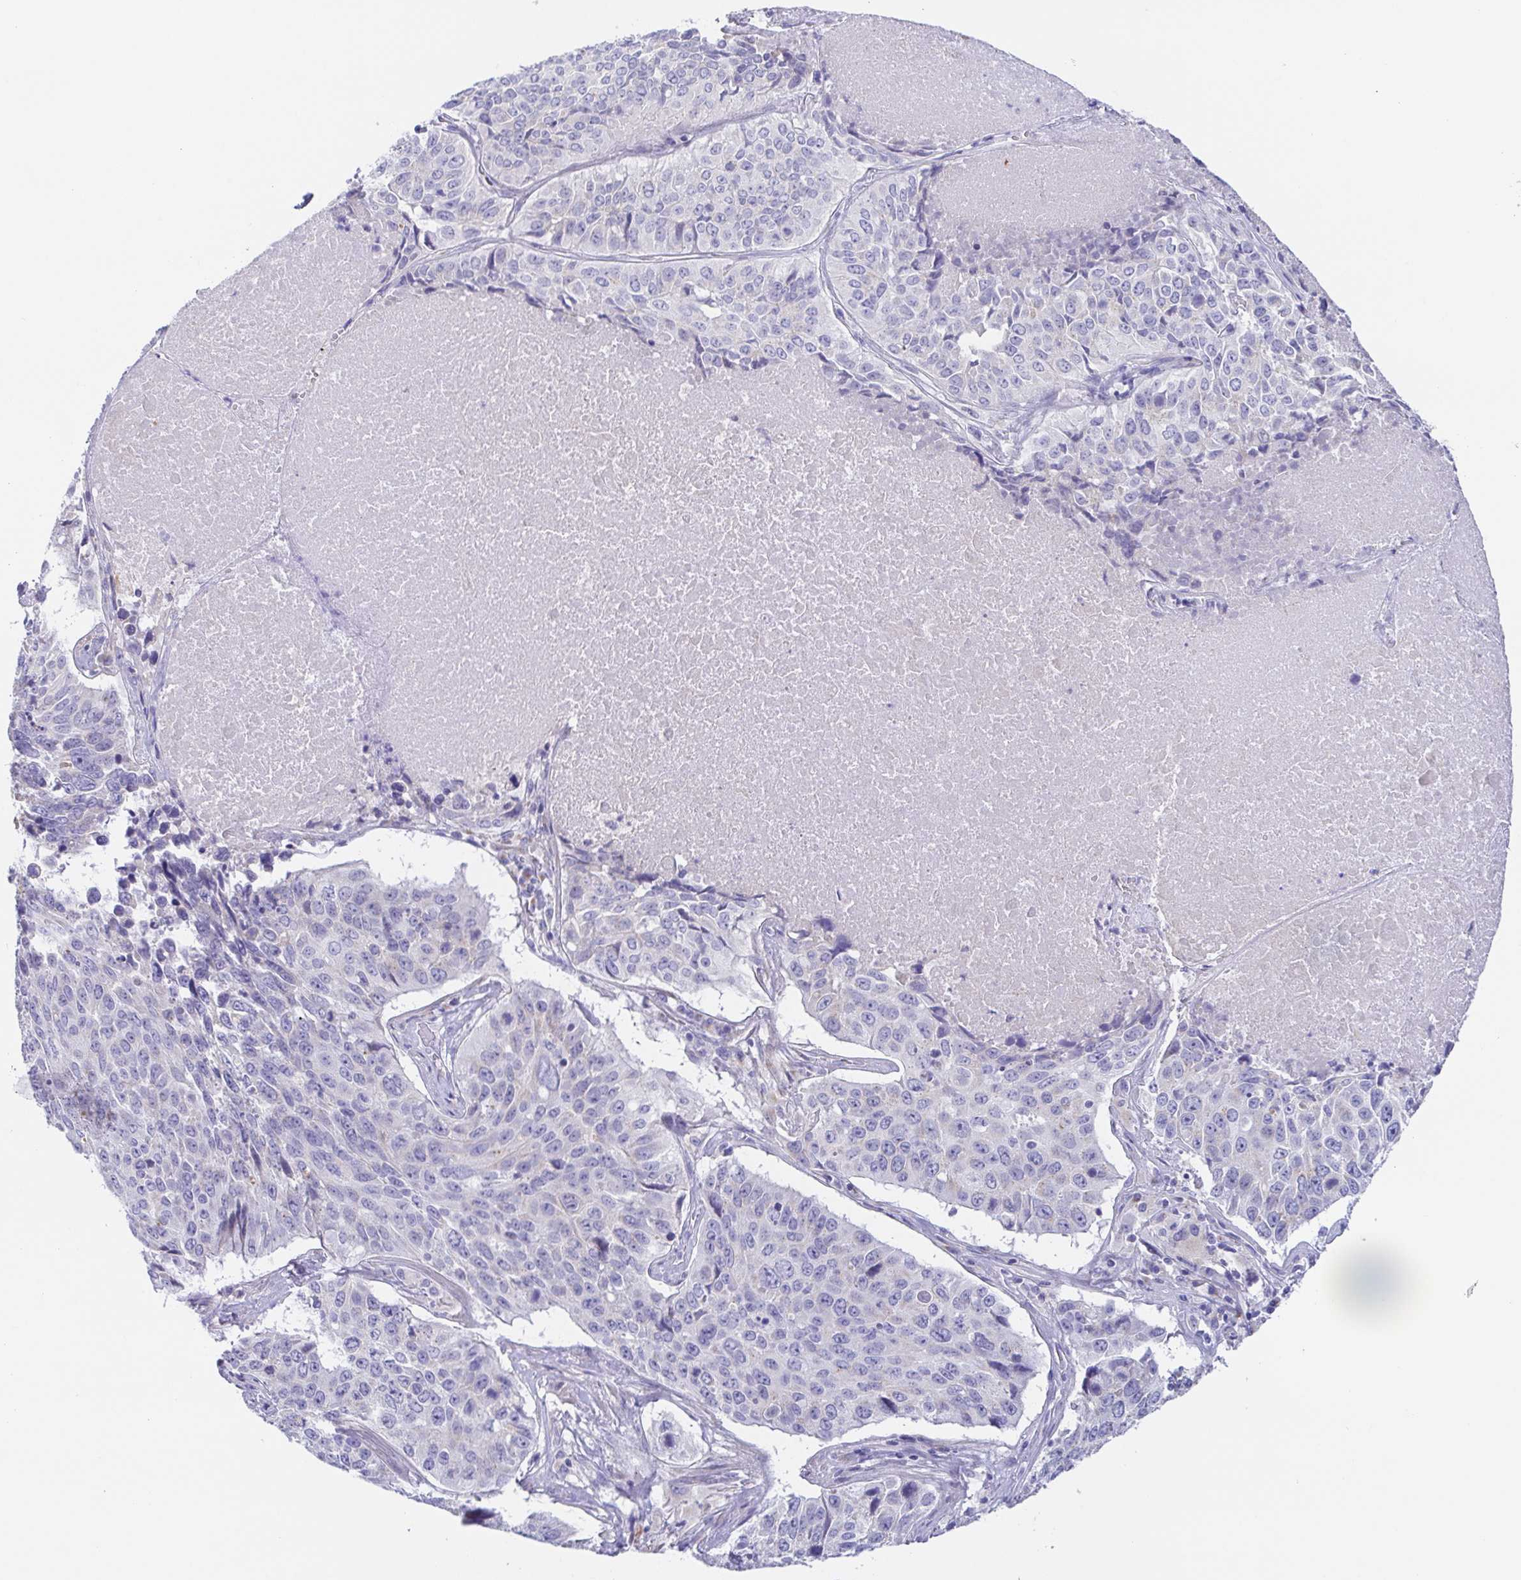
{"staining": {"intensity": "negative", "quantity": "none", "location": "none"}, "tissue": "lung cancer", "cell_type": "Tumor cells", "image_type": "cancer", "snomed": [{"axis": "morphology", "description": "Normal tissue, NOS"}, {"axis": "morphology", "description": "Squamous cell carcinoma, NOS"}, {"axis": "topography", "description": "Bronchus"}, {"axis": "topography", "description": "Lung"}], "caption": "Lung cancer was stained to show a protein in brown. There is no significant staining in tumor cells.", "gene": "SCG3", "patient": {"sex": "male", "age": 64}}